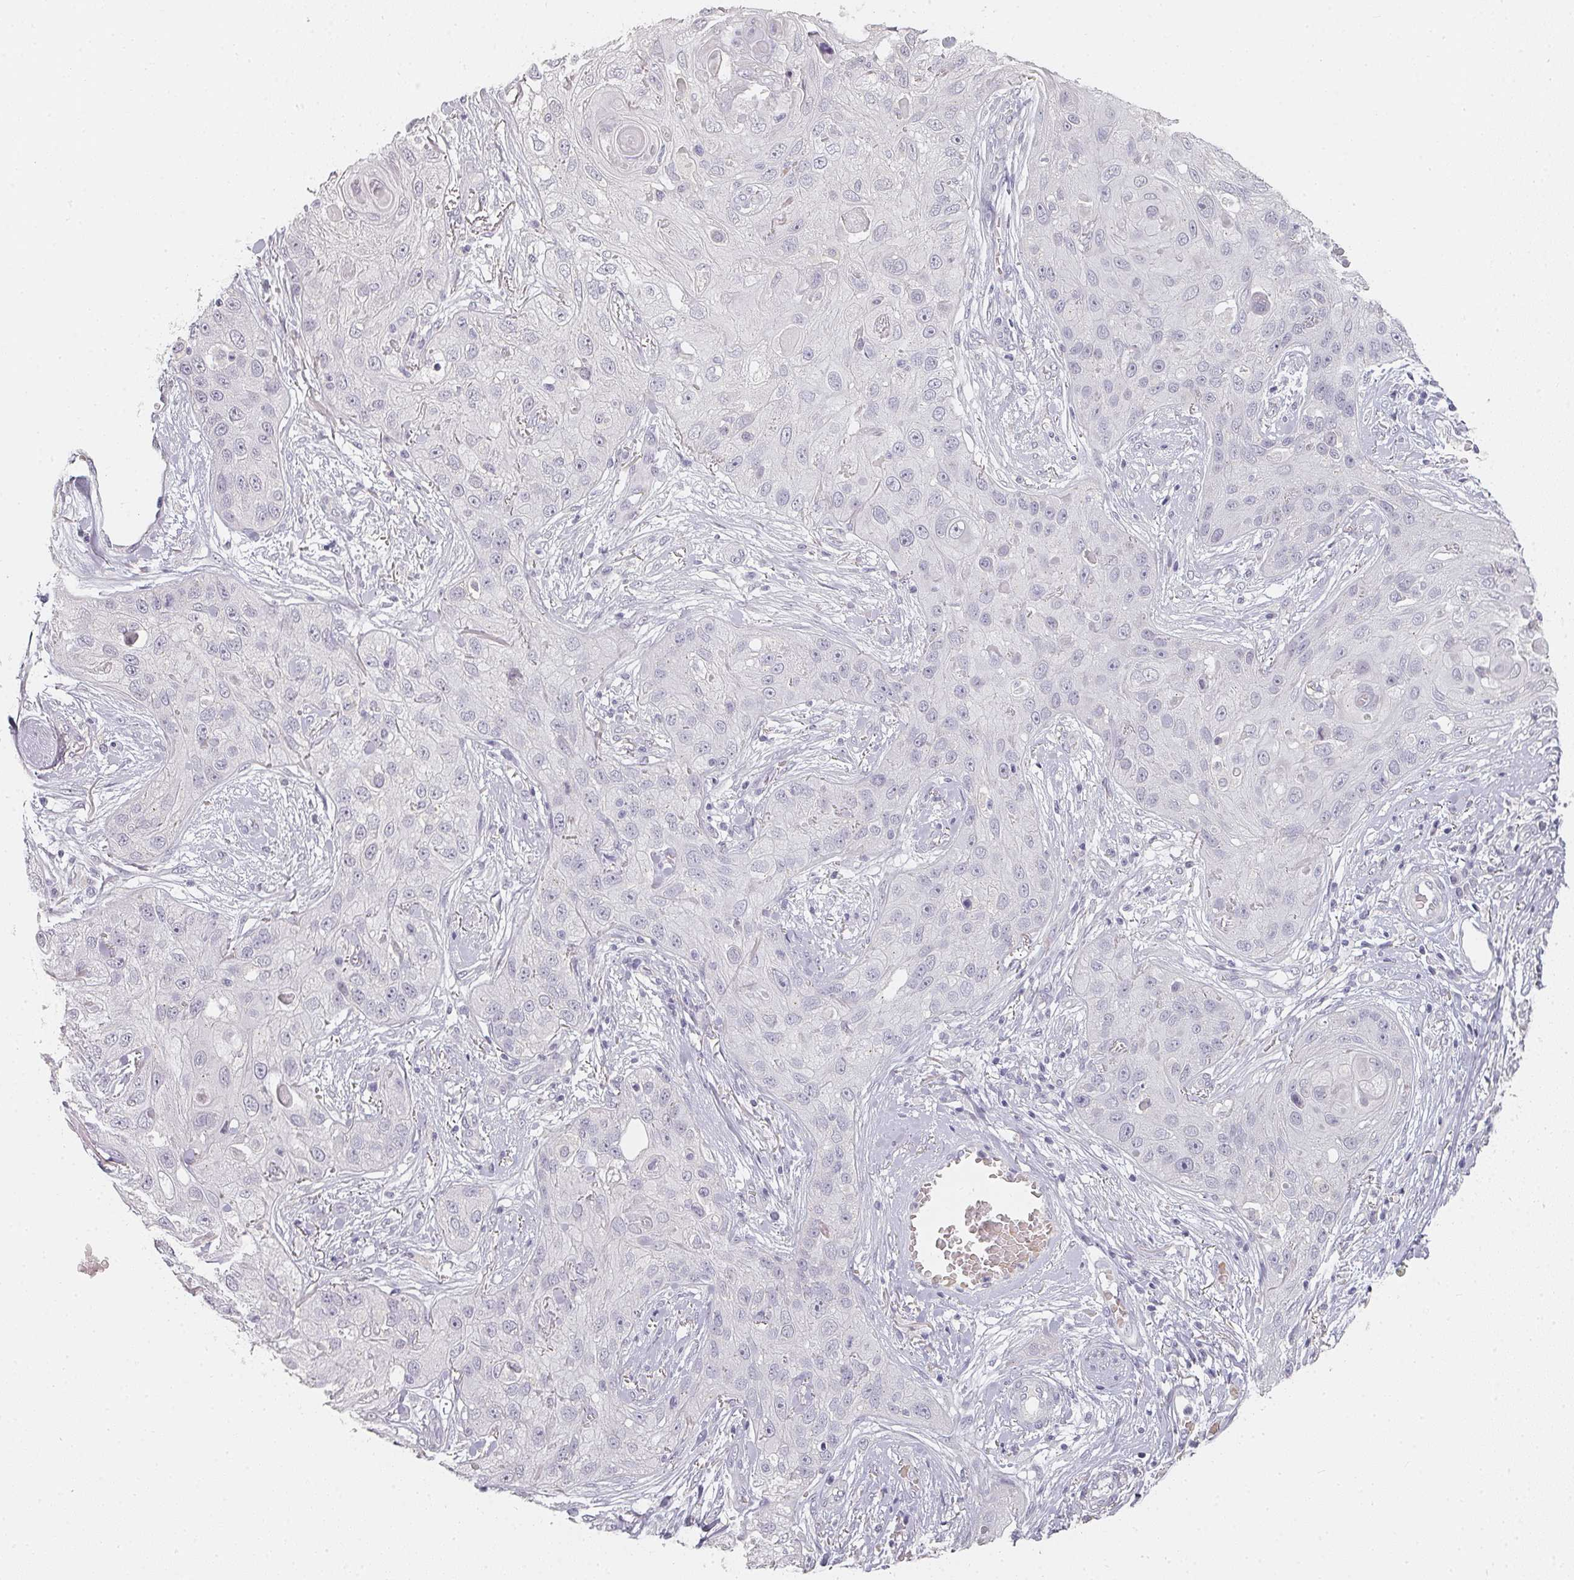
{"staining": {"intensity": "negative", "quantity": "none", "location": "none"}, "tissue": "skin cancer", "cell_type": "Tumor cells", "image_type": "cancer", "snomed": [{"axis": "morphology", "description": "Squamous cell carcinoma, NOS"}, {"axis": "topography", "description": "Skin"}, {"axis": "topography", "description": "Vulva"}], "caption": "The IHC histopathology image has no significant positivity in tumor cells of skin squamous cell carcinoma tissue.", "gene": "SHISA2", "patient": {"sex": "female", "age": 86}}